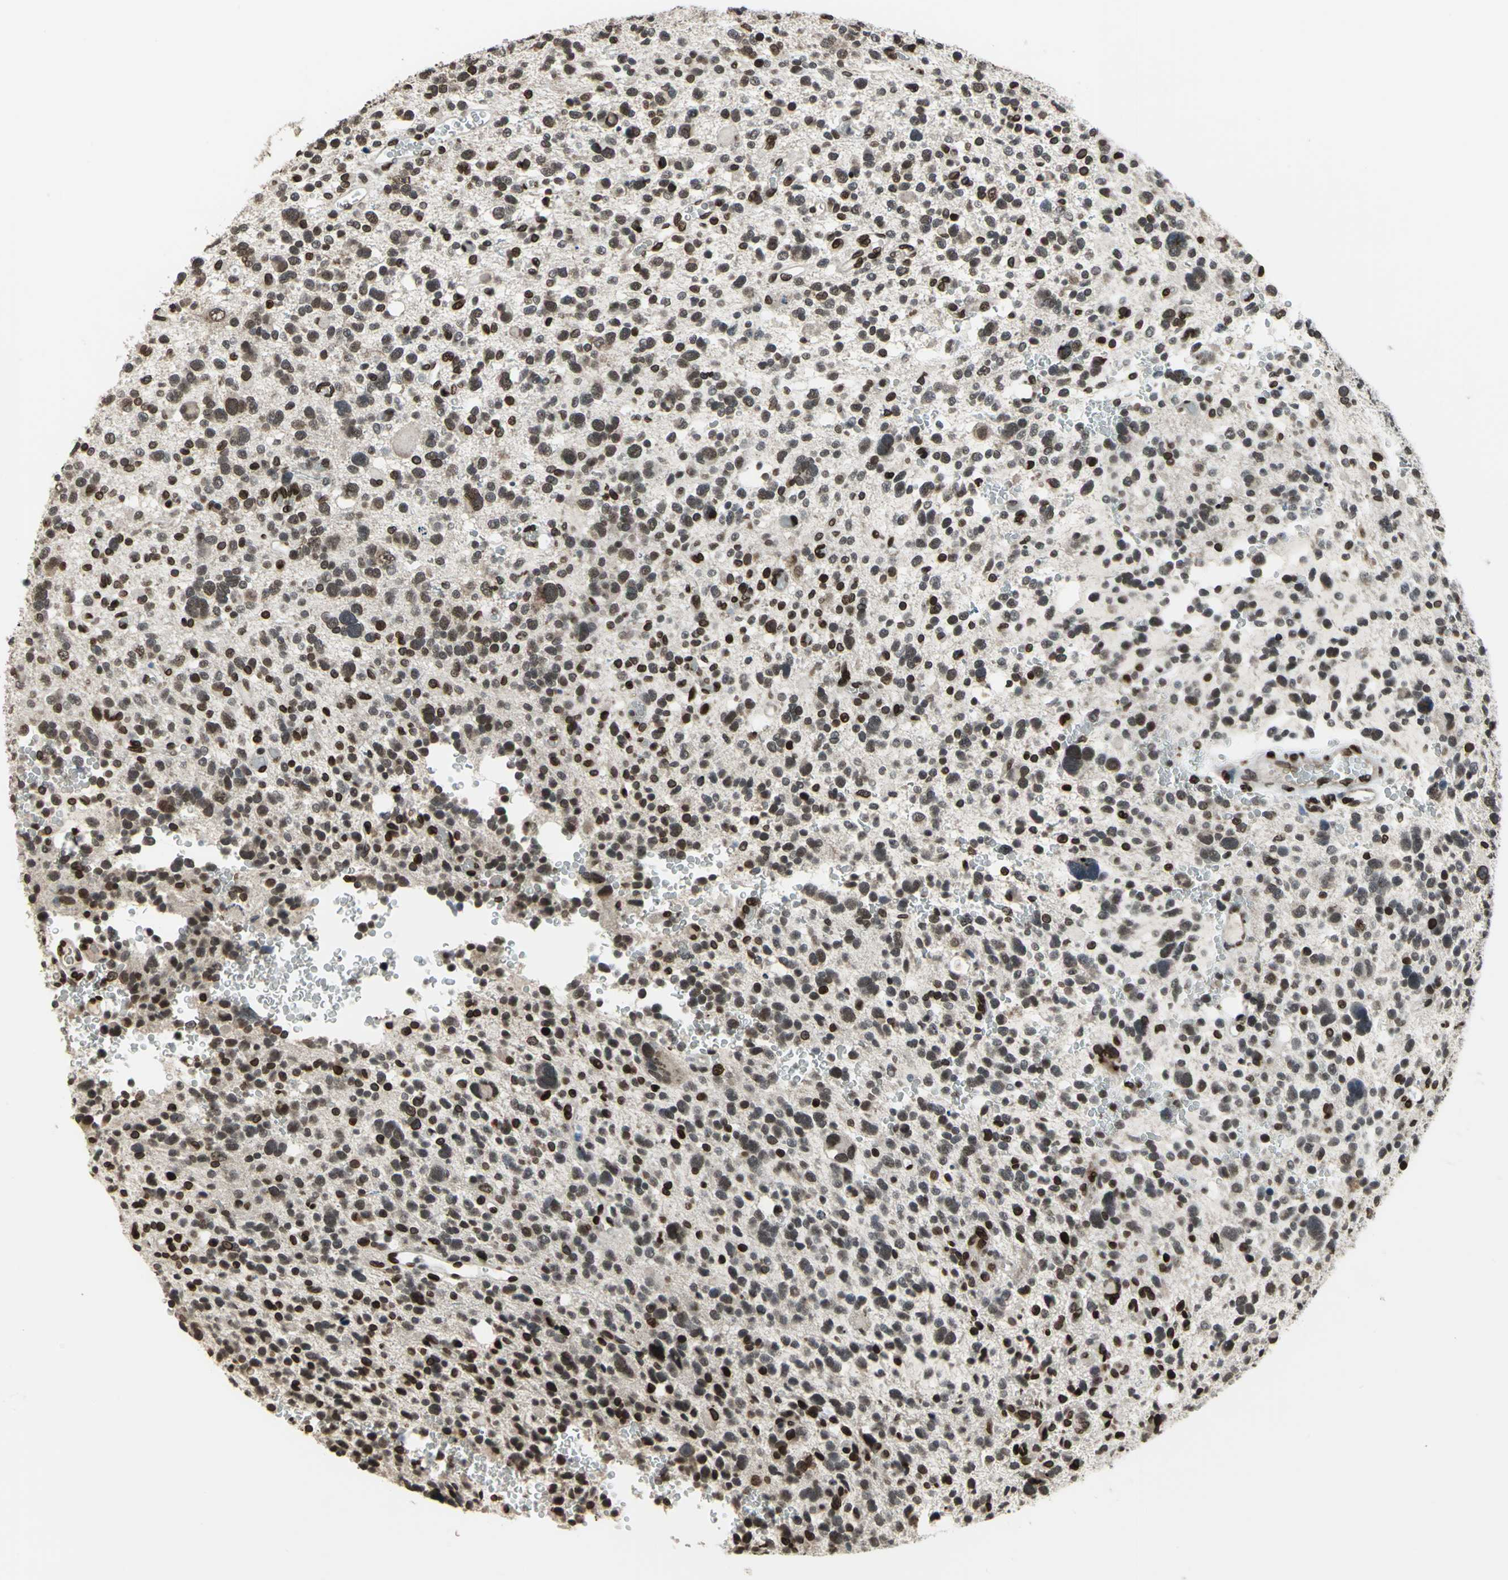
{"staining": {"intensity": "strong", "quantity": ">75%", "location": "cytoplasmic/membranous,nuclear"}, "tissue": "glioma", "cell_type": "Tumor cells", "image_type": "cancer", "snomed": [{"axis": "morphology", "description": "Glioma, malignant, High grade"}, {"axis": "topography", "description": "Brain"}], "caption": "High-magnification brightfield microscopy of malignant high-grade glioma stained with DAB (brown) and counterstained with hematoxylin (blue). tumor cells exhibit strong cytoplasmic/membranous and nuclear expression is appreciated in approximately>75% of cells.", "gene": "ISY1", "patient": {"sex": "male", "age": 48}}